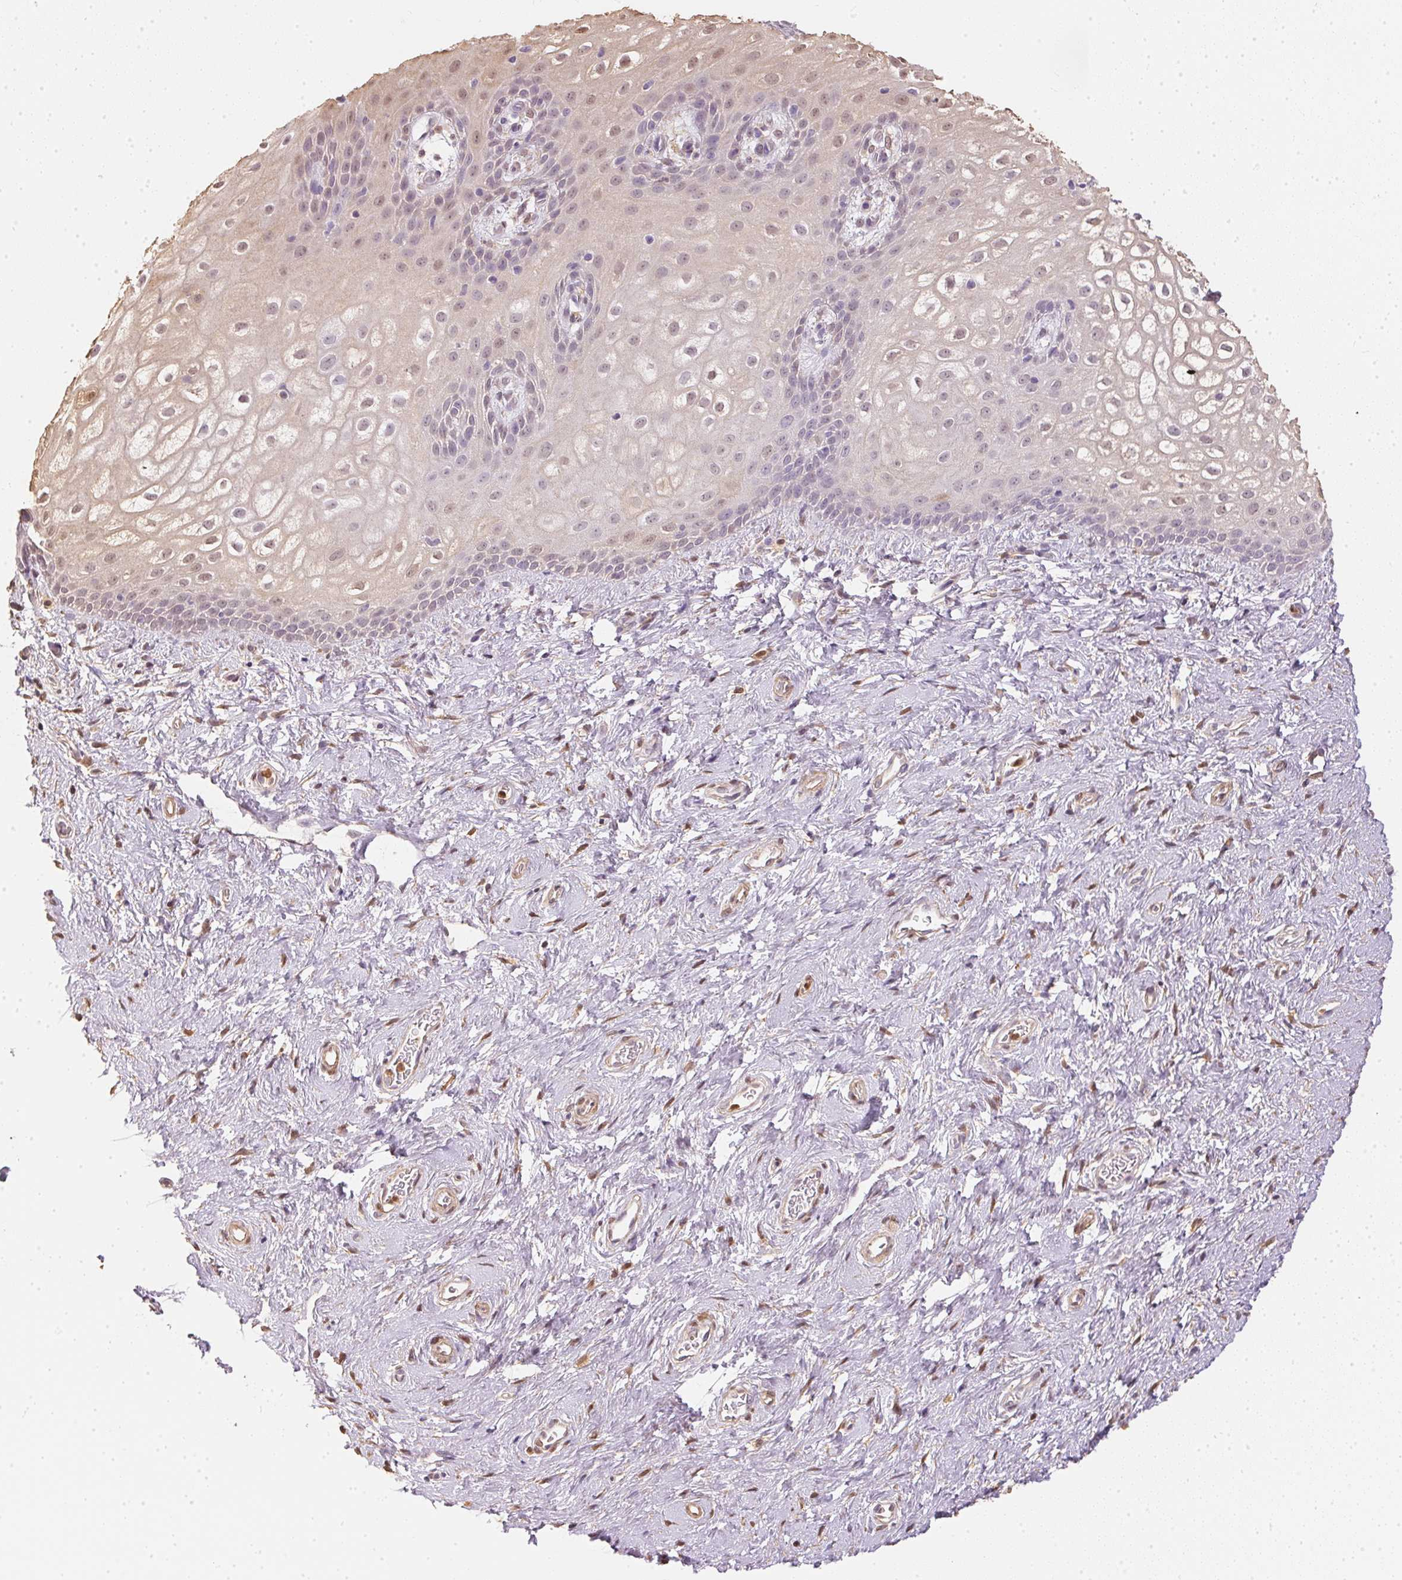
{"staining": {"intensity": "moderate", "quantity": "<25%", "location": "cytoplasmic/membranous,nuclear"}, "tissue": "skin", "cell_type": "Epidermal cells", "image_type": "normal", "snomed": [{"axis": "morphology", "description": "Normal tissue, NOS"}, {"axis": "topography", "description": "Anal"}], "caption": "Normal skin reveals moderate cytoplasmic/membranous,nuclear positivity in about <25% of epidermal cells.", "gene": "S100A3", "patient": {"sex": "female", "age": 46}}